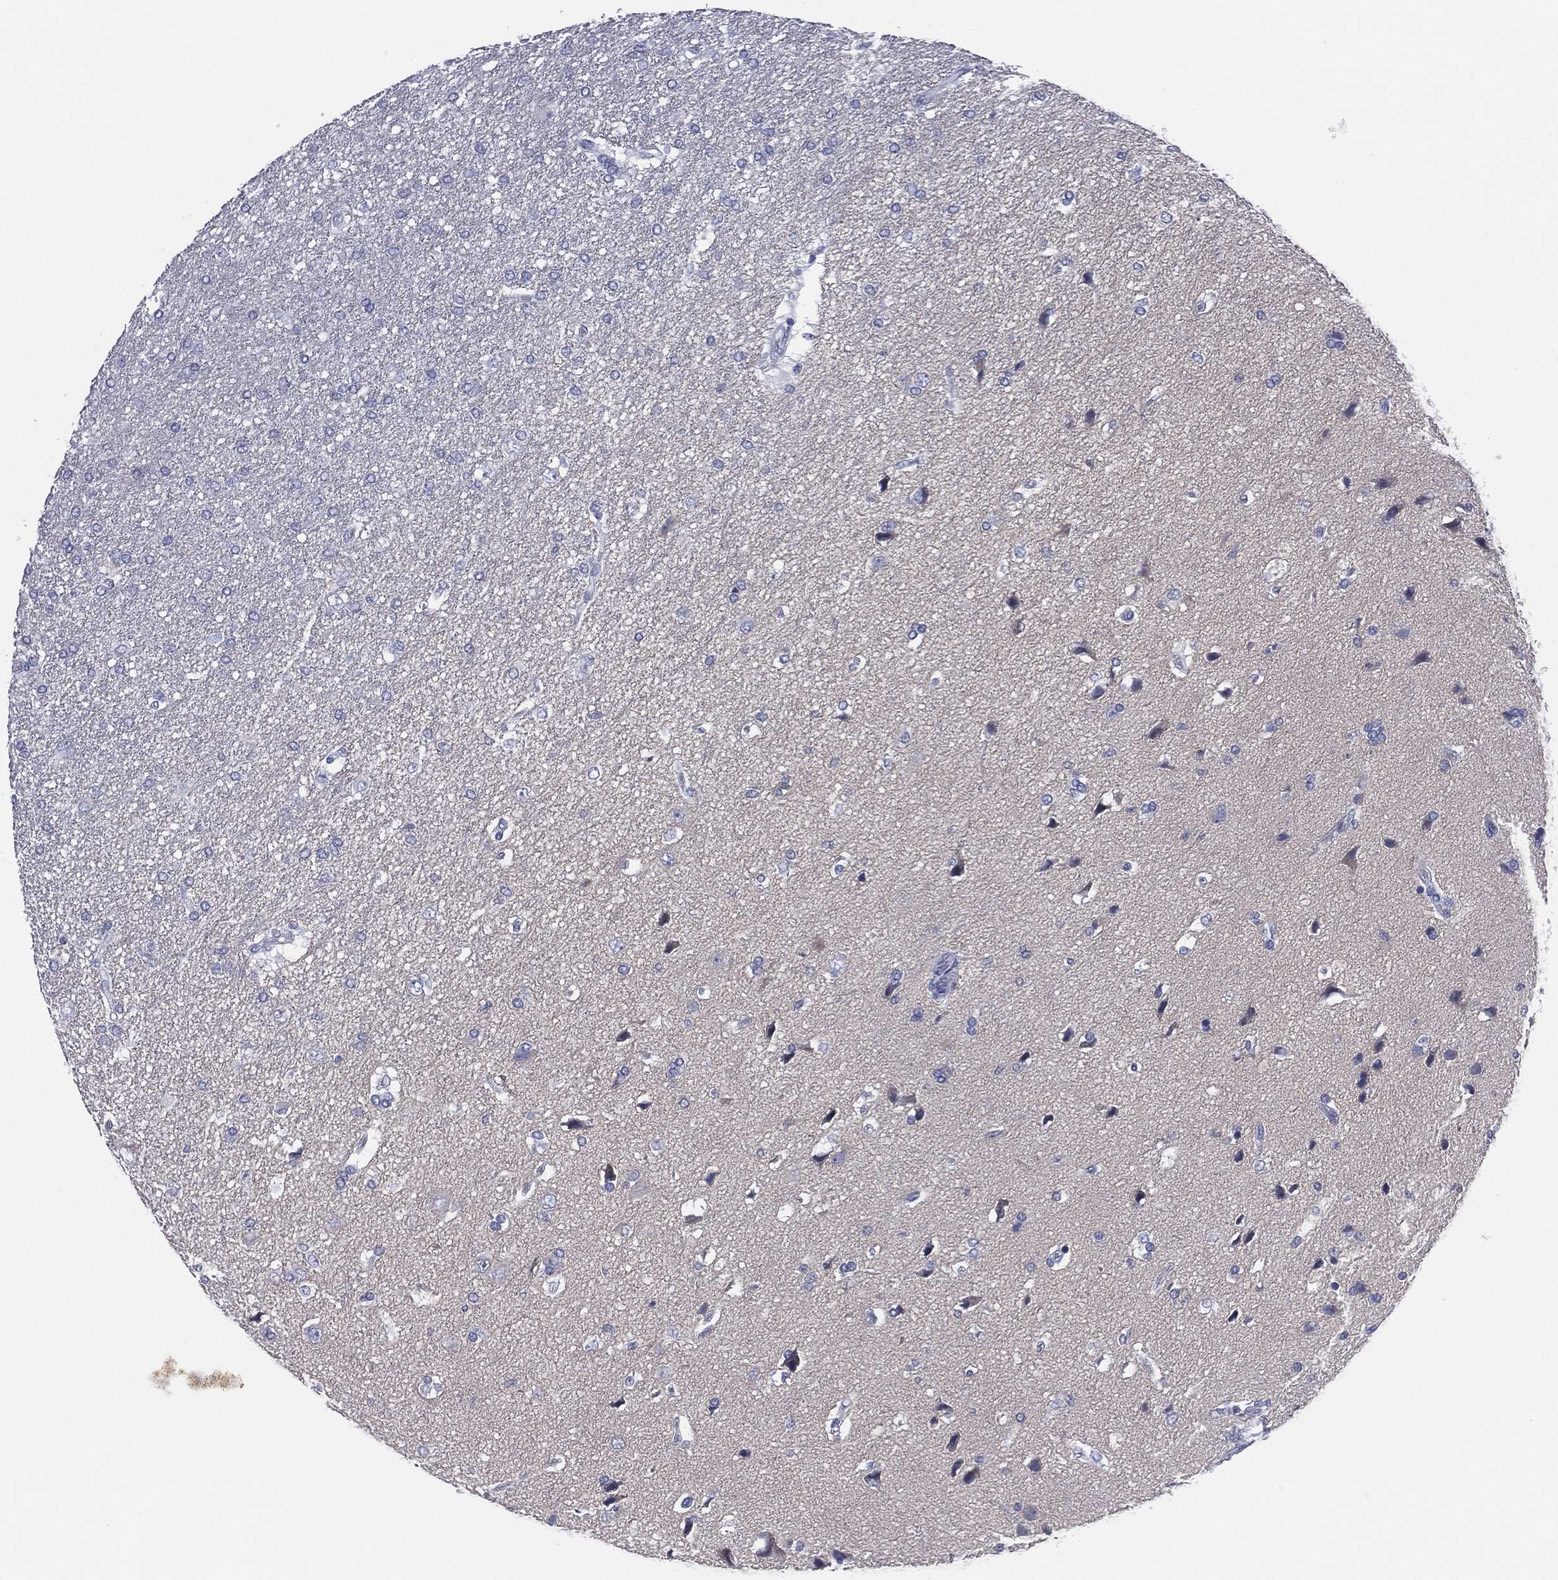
{"staining": {"intensity": "negative", "quantity": "none", "location": "none"}, "tissue": "glioma", "cell_type": "Tumor cells", "image_type": "cancer", "snomed": [{"axis": "morphology", "description": "Glioma, malignant, High grade"}, {"axis": "topography", "description": "Brain"}], "caption": "Immunohistochemical staining of human malignant glioma (high-grade) reveals no significant positivity in tumor cells.", "gene": "MLN", "patient": {"sex": "female", "age": 63}}